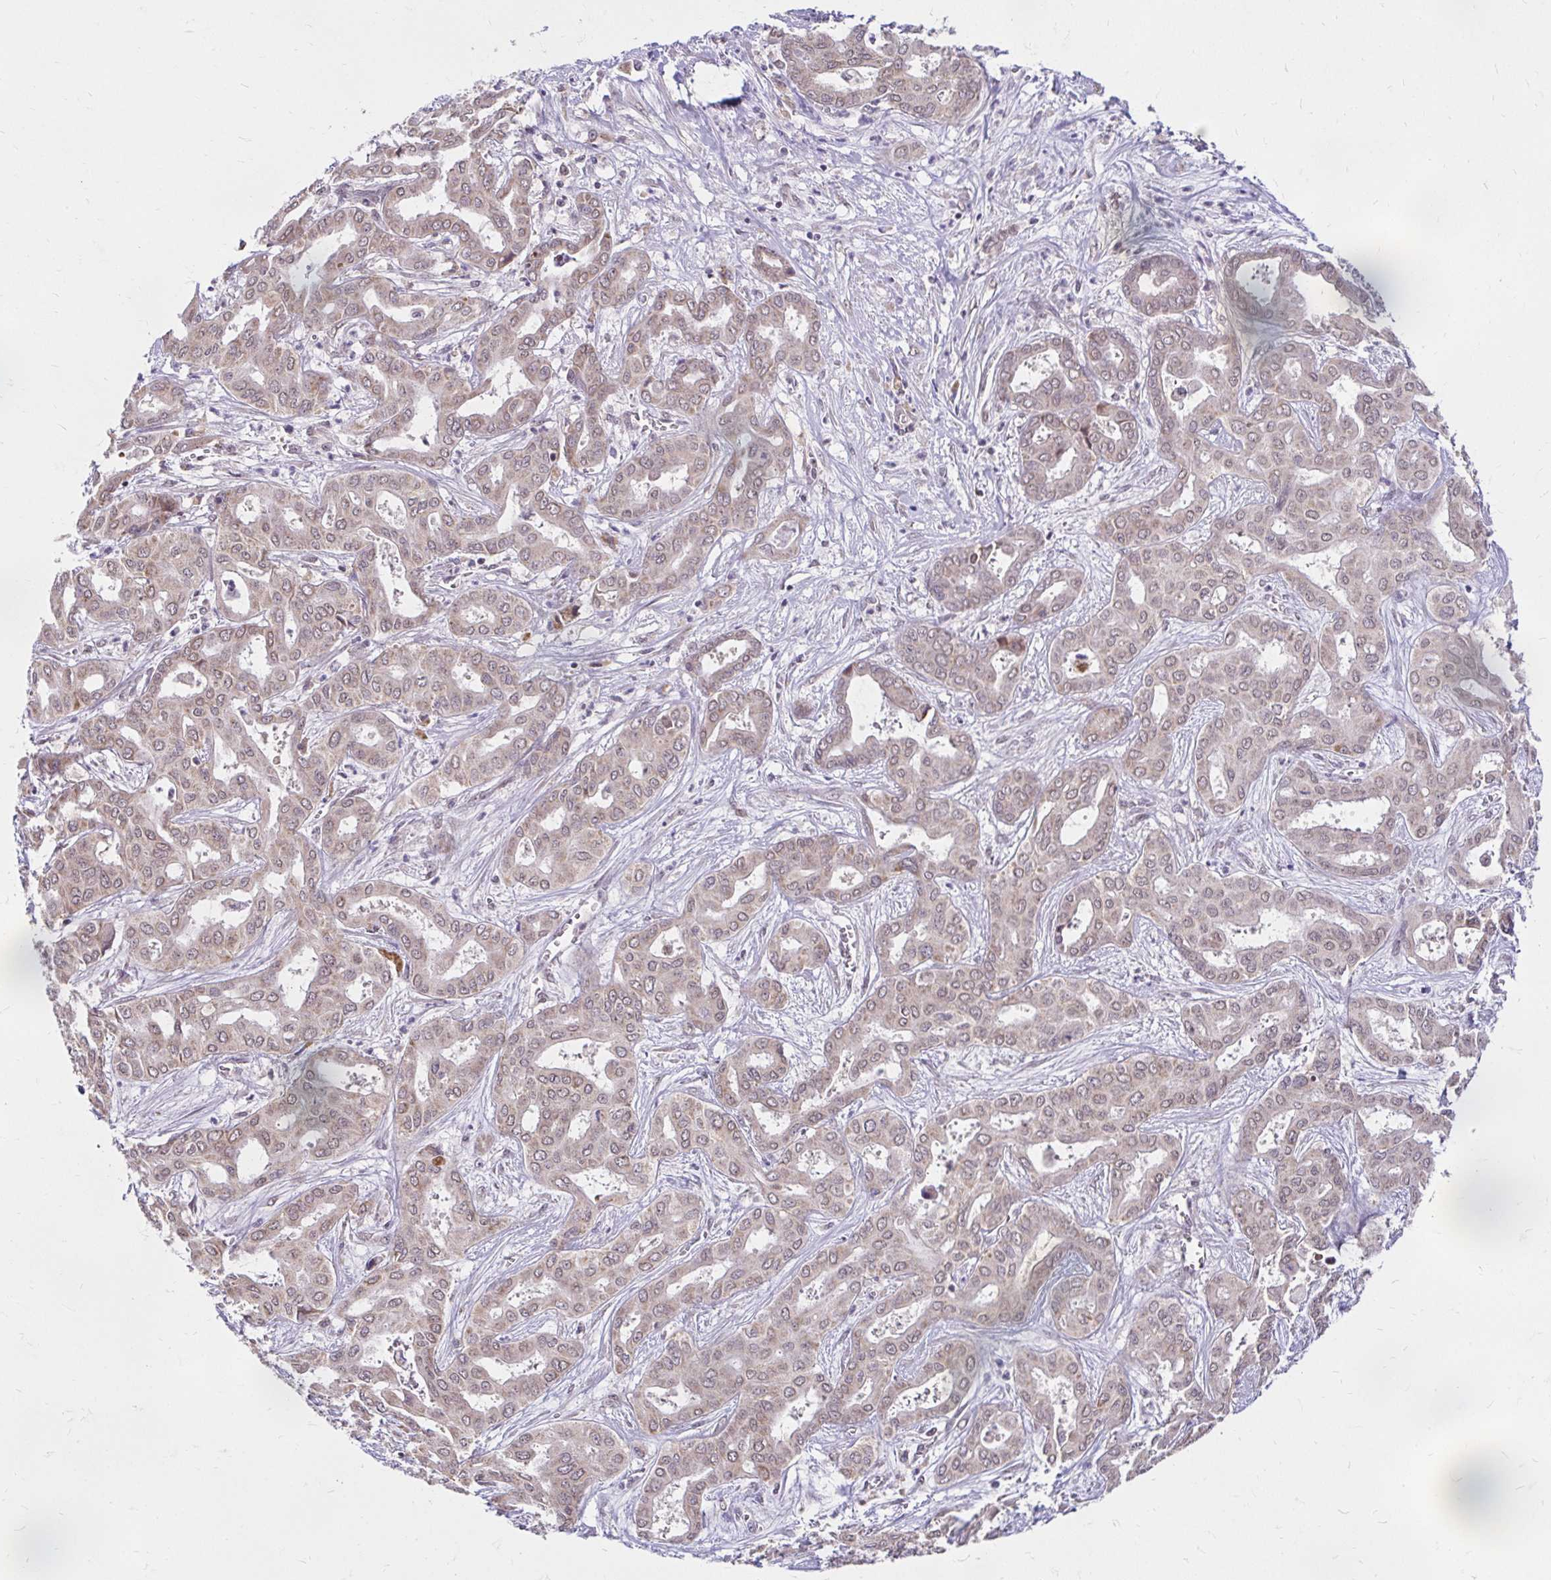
{"staining": {"intensity": "weak", "quantity": "25%-75%", "location": "cytoplasmic/membranous"}, "tissue": "liver cancer", "cell_type": "Tumor cells", "image_type": "cancer", "snomed": [{"axis": "morphology", "description": "Cholangiocarcinoma"}, {"axis": "topography", "description": "Liver"}], "caption": "The micrograph demonstrates immunohistochemical staining of liver cancer. There is weak cytoplasmic/membranous staining is appreciated in about 25%-75% of tumor cells. (IHC, brightfield microscopy, high magnification).", "gene": "TIMM50", "patient": {"sex": "female", "age": 64}}